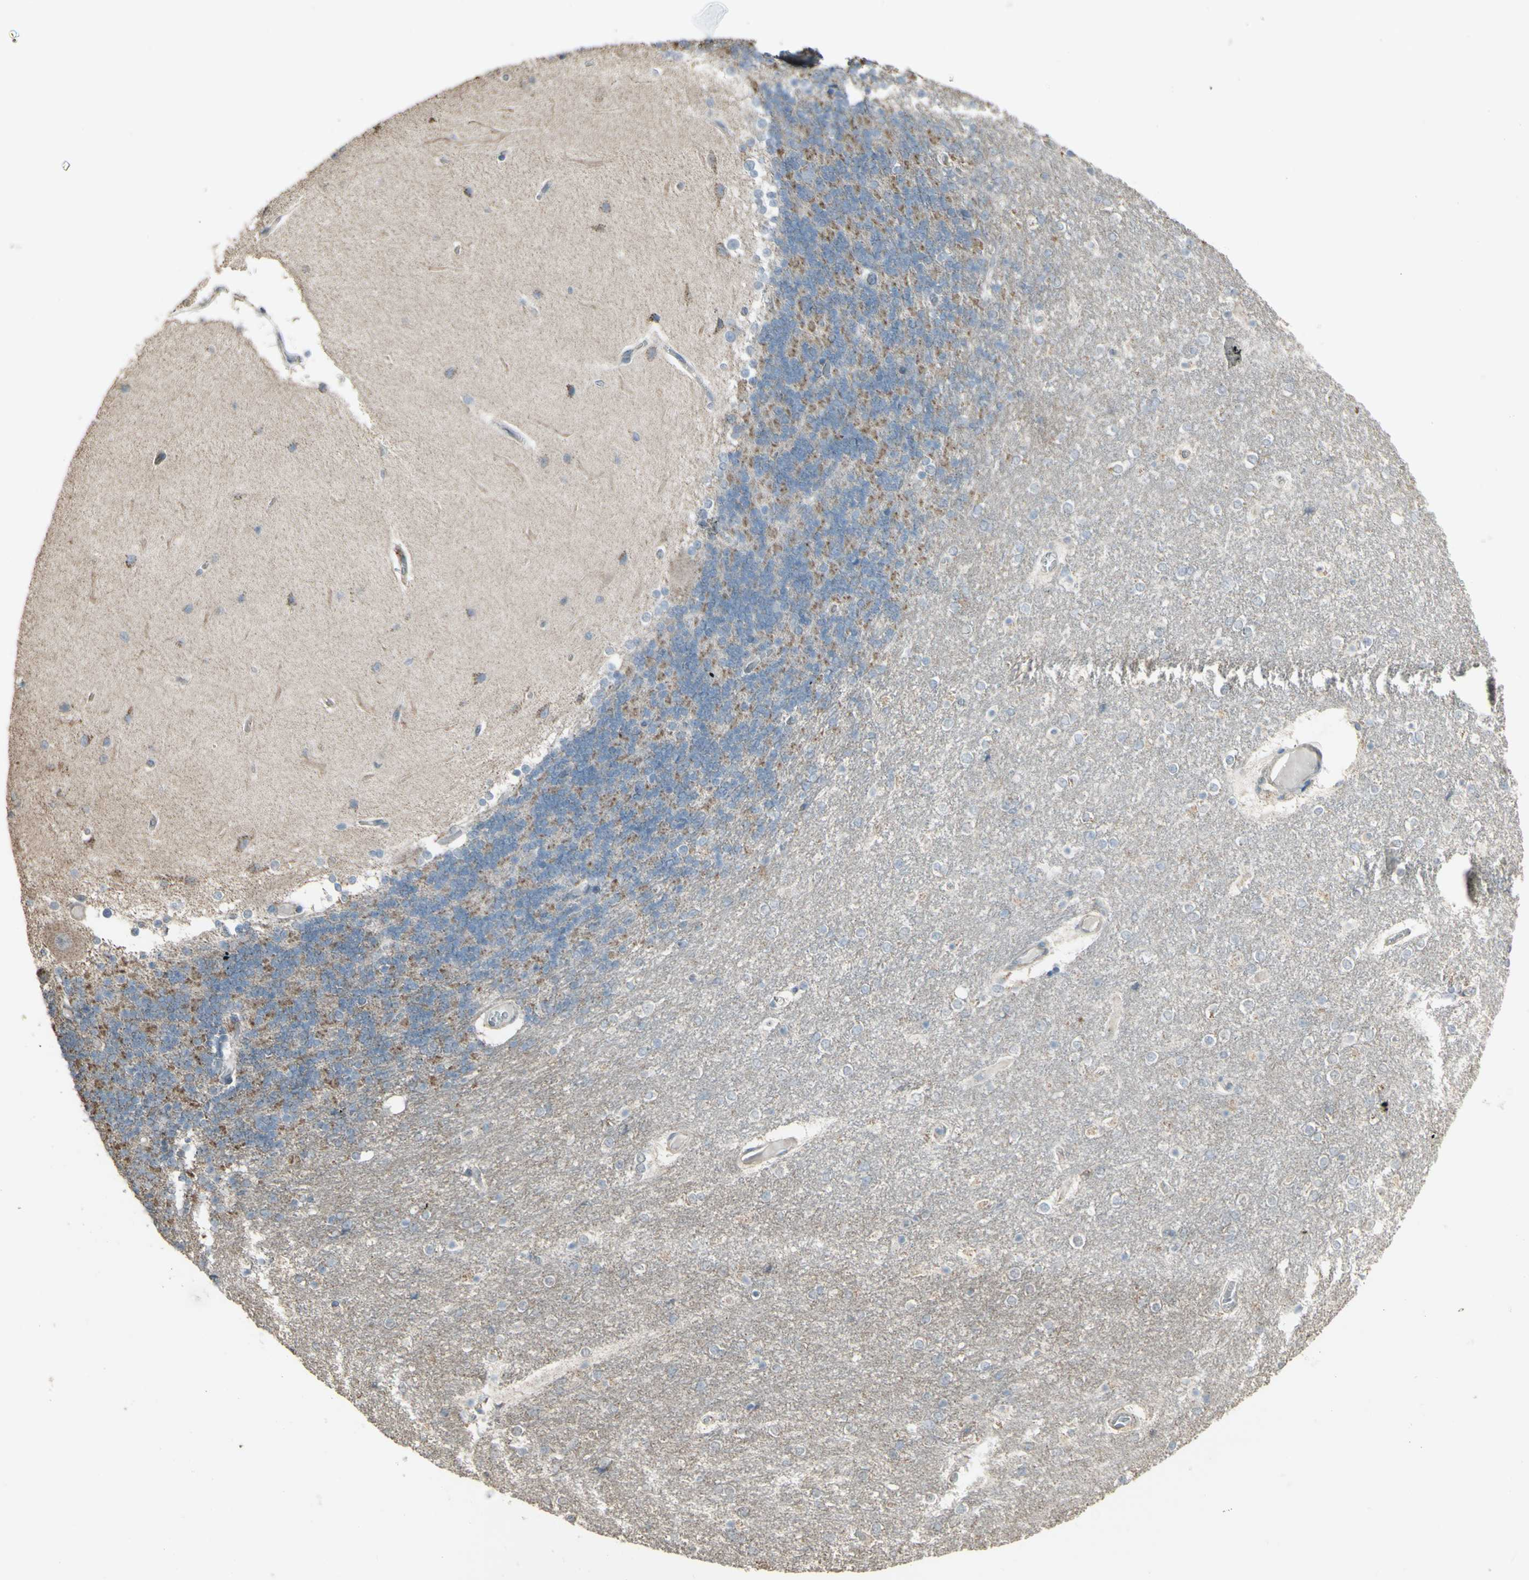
{"staining": {"intensity": "negative", "quantity": "none", "location": "none"}, "tissue": "cerebellum", "cell_type": "Cells in granular layer", "image_type": "normal", "snomed": [{"axis": "morphology", "description": "Normal tissue, NOS"}, {"axis": "topography", "description": "Cerebellum"}], "caption": "Immunohistochemistry image of benign cerebellum: cerebellum stained with DAB reveals no significant protein staining in cells in granular layer.", "gene": "ENSG00000285526", "patient": {"sex": "female", "age": 54}}